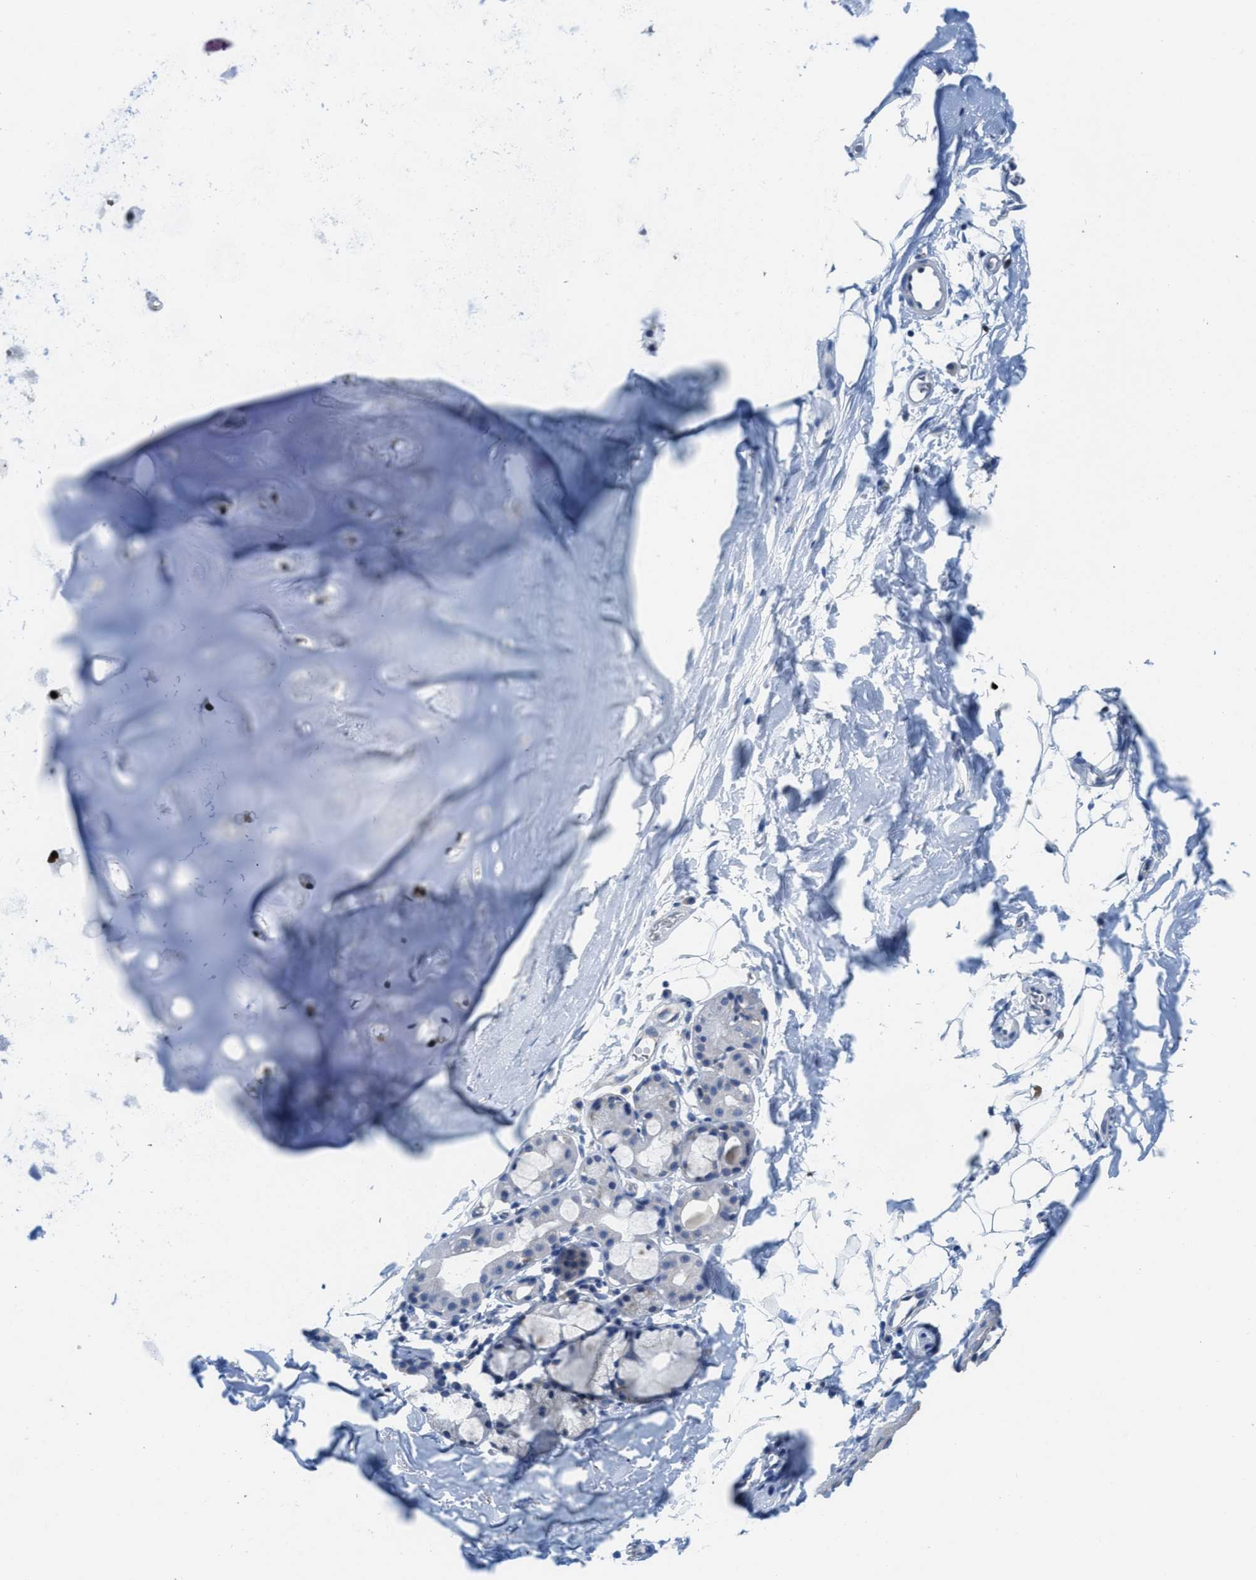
{"staining": {"intensity": "negative", "quantity": "none", "location": "none"}, "tissue": "adipose tissue", "cell_type": "Adipocytes", "image_type": "normal", "snomed": [{"axis": "morphology", "description": "Normal tissue, NOS"}, {"axis": "topography", "description": "Cartilage tissue"}, {"axis": "topography", "description": "Bronchus"}], "caption": "IHC image of benign human adipose tissue stained for a protein (brown), which reveals no positivity in adipocytes.", "gene": "PTDSS1", "patient": {"sex": "female", "age": 53}}